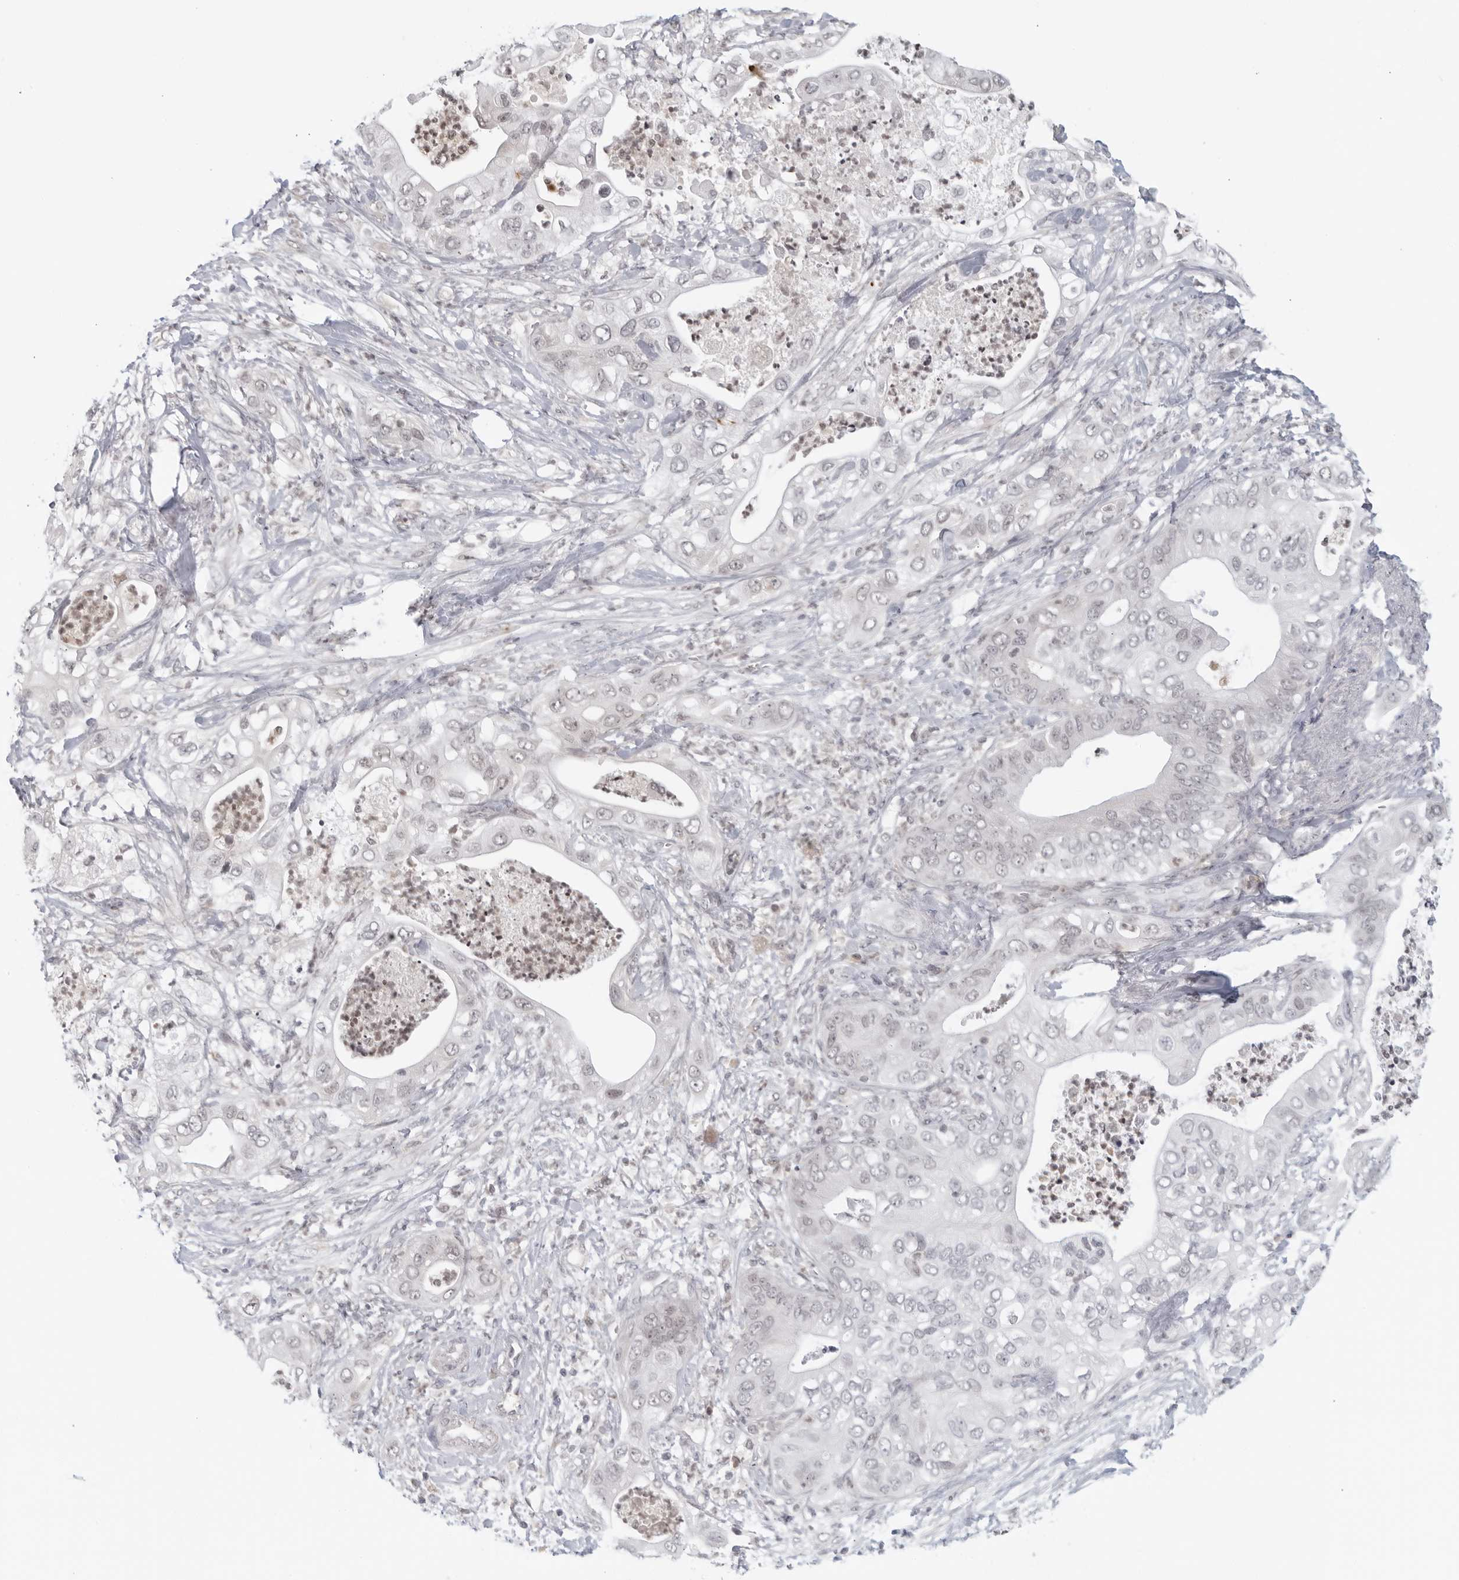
{"staining": {"intensity": "weak", "quantity": "<25%", "location": "nuclear"}, "tissue": "pancreatic cancer", "cell_type": "Tumor cells", "image_type": "cancer", "snomed": [{"axis": "morphology", "description": "Adenocarcinoma, NOS"}, {"axis": "topography", "description": "Pancreas"}], "caption": "The IHC micrograph has no significant expression in tumor cells of pancreatic adenocarcinoma tissue. The staining is performed using DAB brown chromogen with nuclei counter-stained in using hematoxylin.", "gene": "RAB11FIP3", "patient": {"sex": "female", "age": 78}}